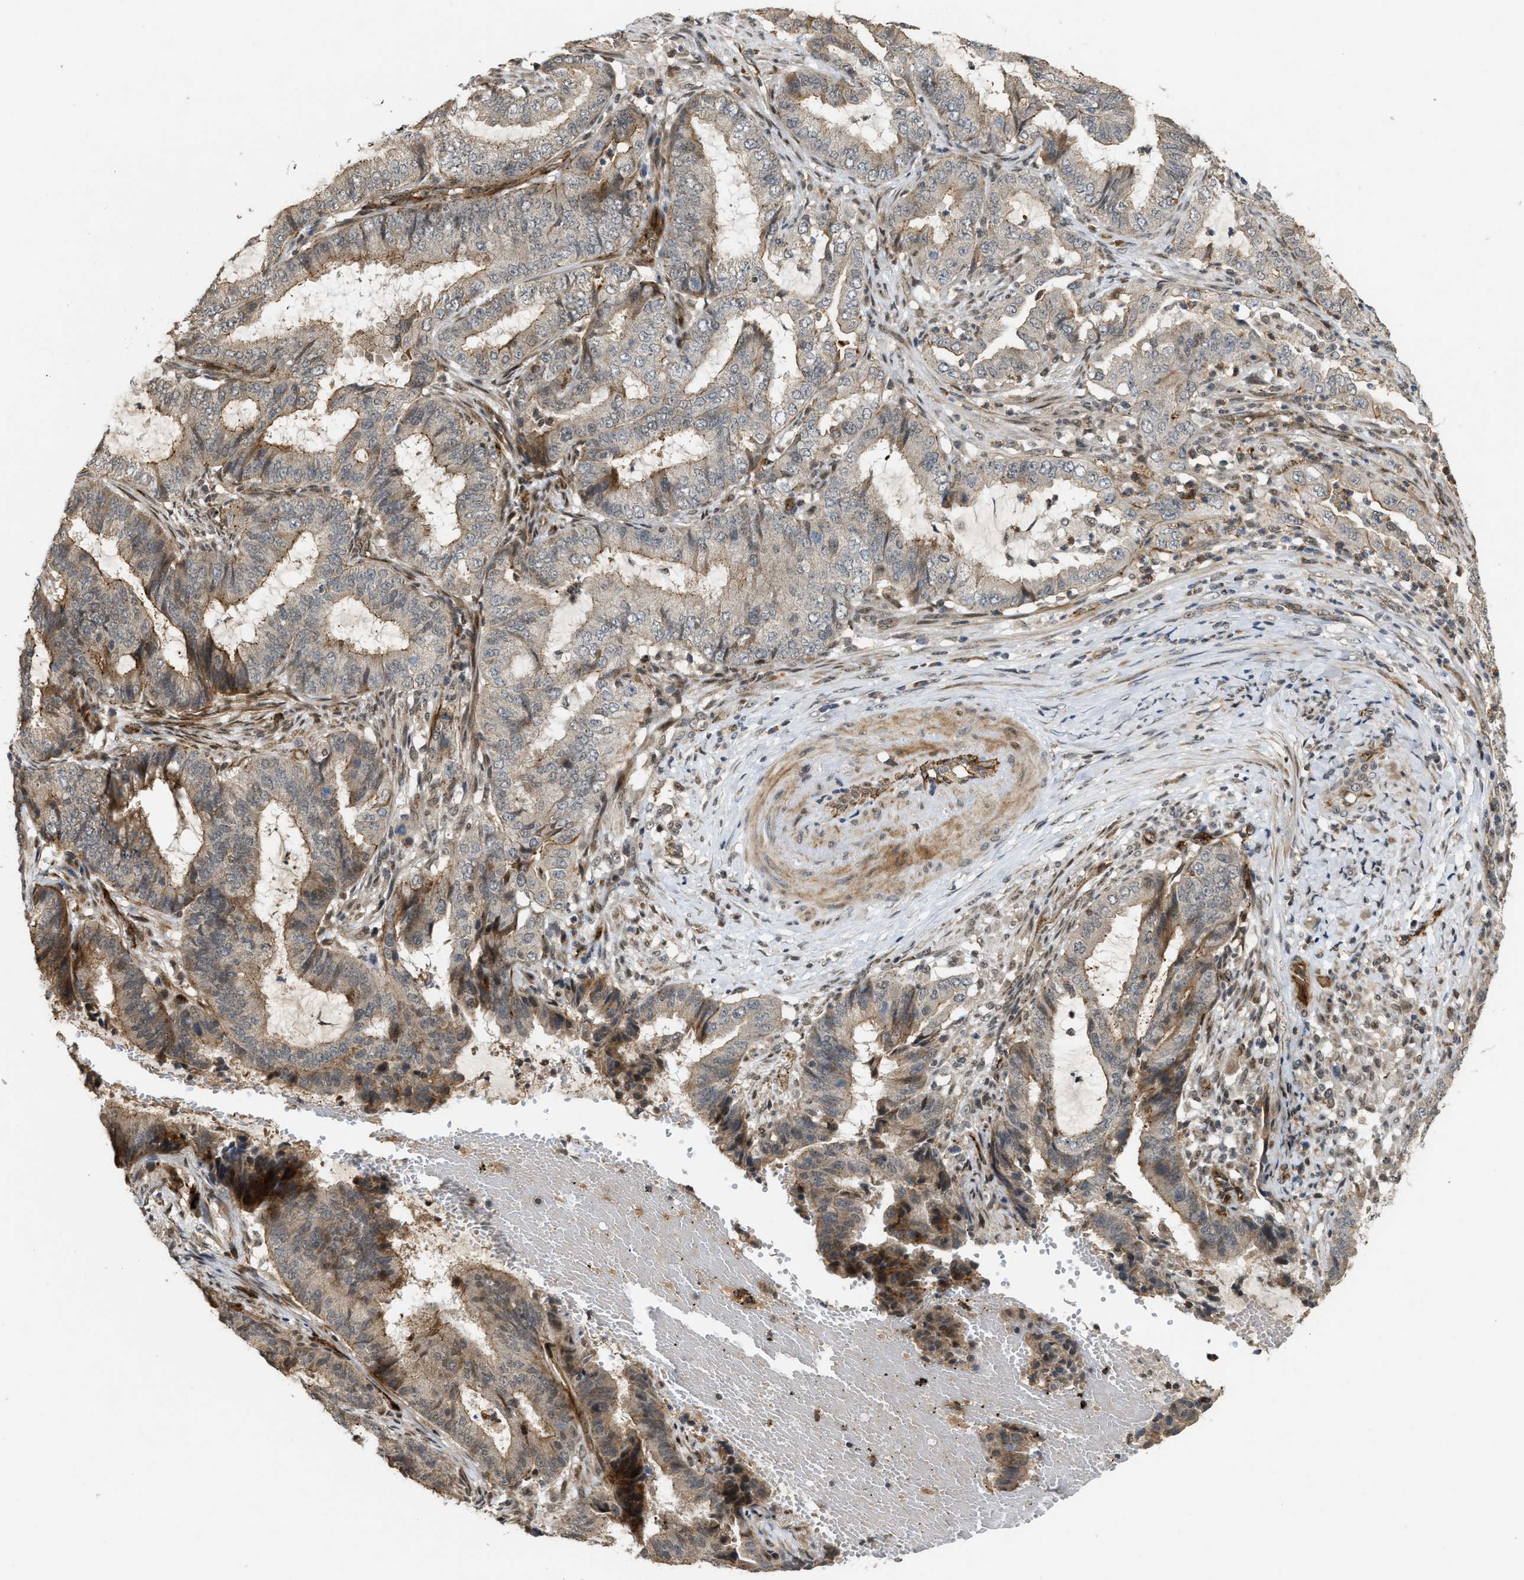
{"staining": {"intensity": "moderate", "quantity": "<25%", "location": "cytoplasmic/membranous,nuclear"}, "tissue": "endometrial cancer", "cell_type": "Tumor cells", "image_type": "cancer", "snomed": [{"axis": "morphology", "description": "Adenocarcinoma, NOS"}, {"axis": "topography", "description": "Endometrium"}], "caption": "Endometrial cancer (adenocarcinoma) tissue reveals moderate cytoplasmic/membranous and nuclear positivity in approximately <25% of tumor cells (DAB IHC, brown staining for protein, blue staining for nuclei).", "gene": "DPF2", "patient": {"sex": "female", "age": 51}}